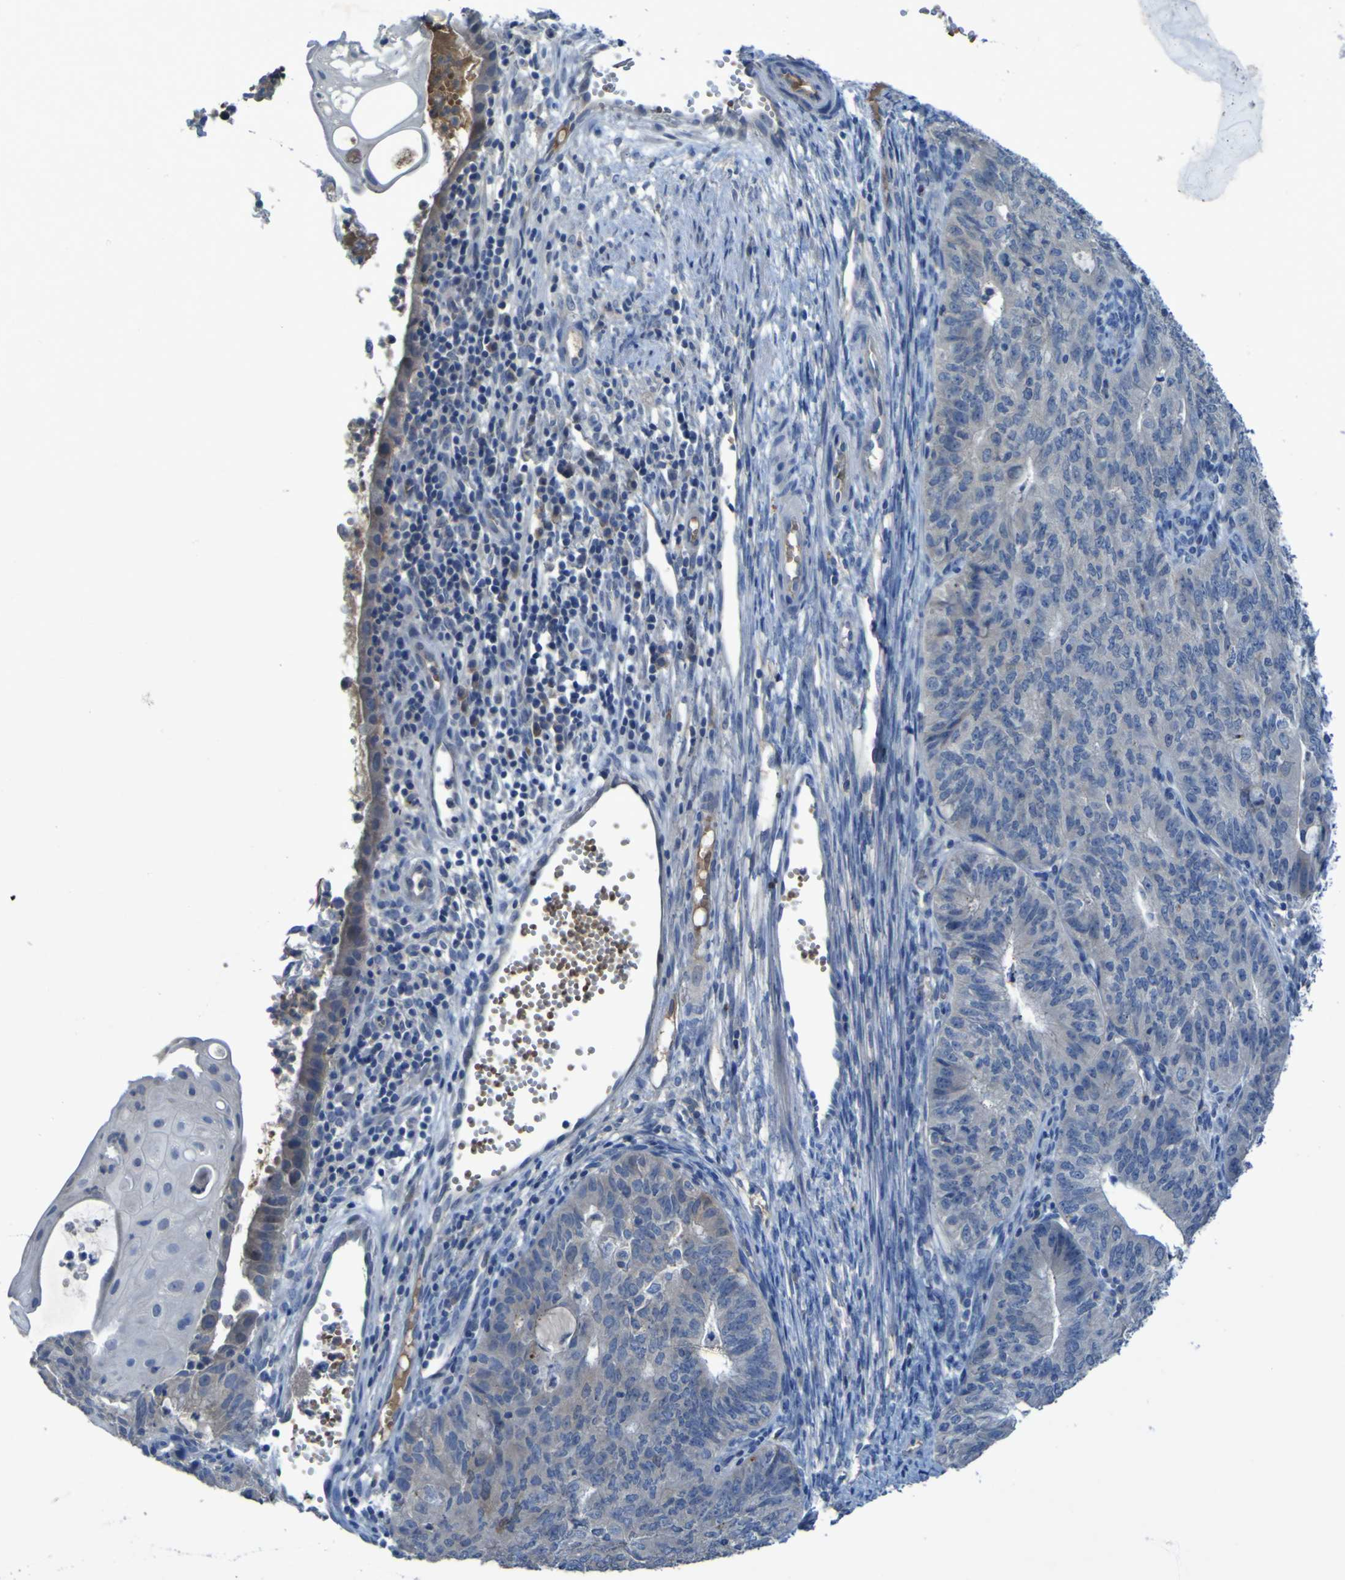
{"staining": {"intensity": "negative", "quantity": "none", "location": "none"}, "tissue": "endometrial cancer", "cell_type": "Tumor cells", "image_type": "cancer", "snomed": [{"axis": "morphology", "description": "Adenocarcinoma, NOS"}, {"axis": "topography", "description": "Endometrium"}], "caption": "Immunohistochemistry histopathology image of human endometrial cancer (adenocarcinoma) stained for a protein (brown), which demonstrates no positivity in tumor cells. (IHC, brightfield microscopy, high magnification).", "gene": "SGK2", "patient": {"sex": "female", "age": 32}}